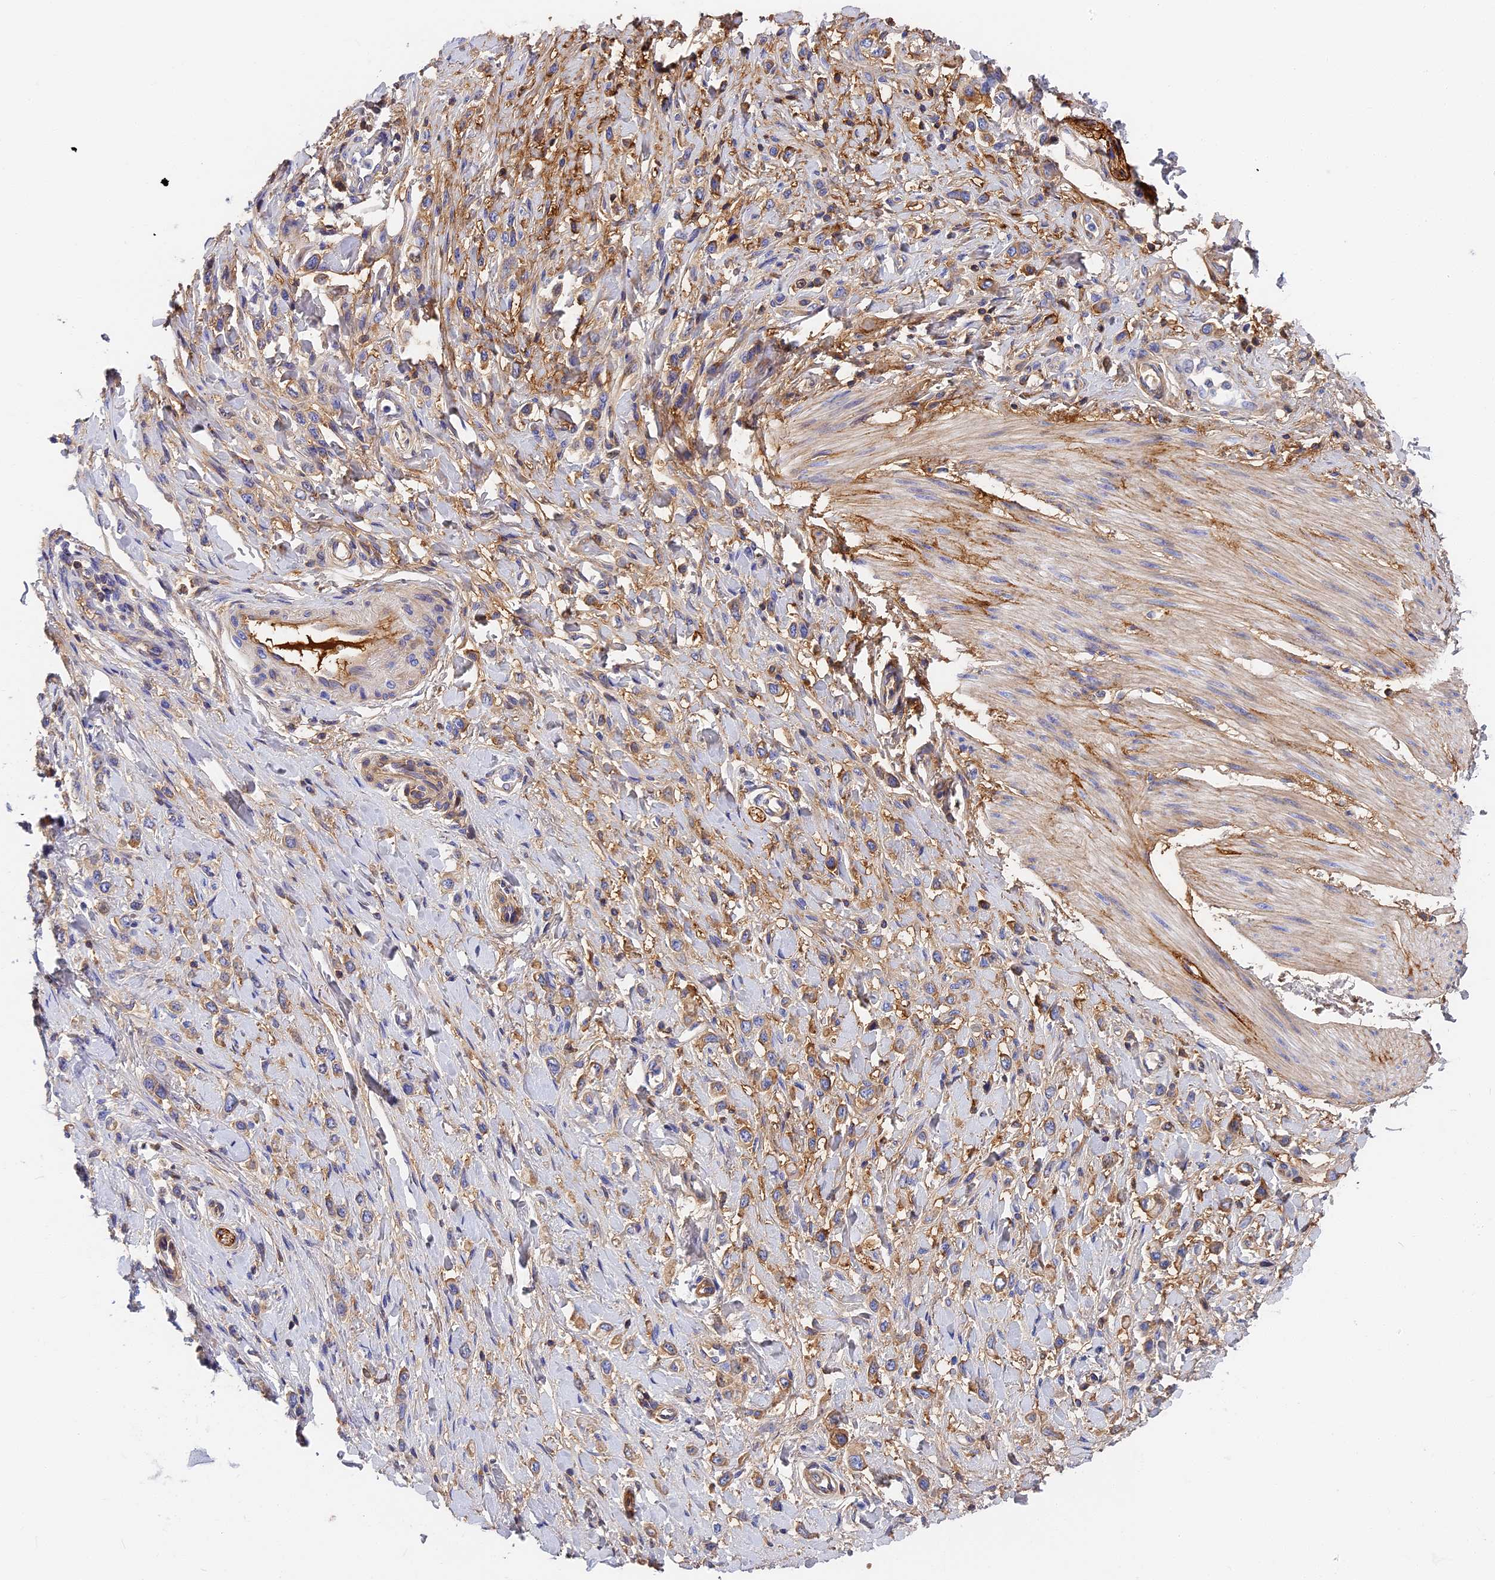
{"staining": {"intensity": "weak", "quantity": "<25%", "location": "cytoplasmic/membranous"}, "tissue": "stomach cancer", "cell_type": "Tumor cells", "image_type": "cancer", "snomed": [{"axis": "morphology", "description": "Adenocarcinoma, NOS"}, {"axis": "topography", "description": "Stomach"}], "caption": "An image of human stomach cancer is negative for staining in tumor cells.", "gene": "ITIH1", "patient": {"sex": "female", "age": 65}}